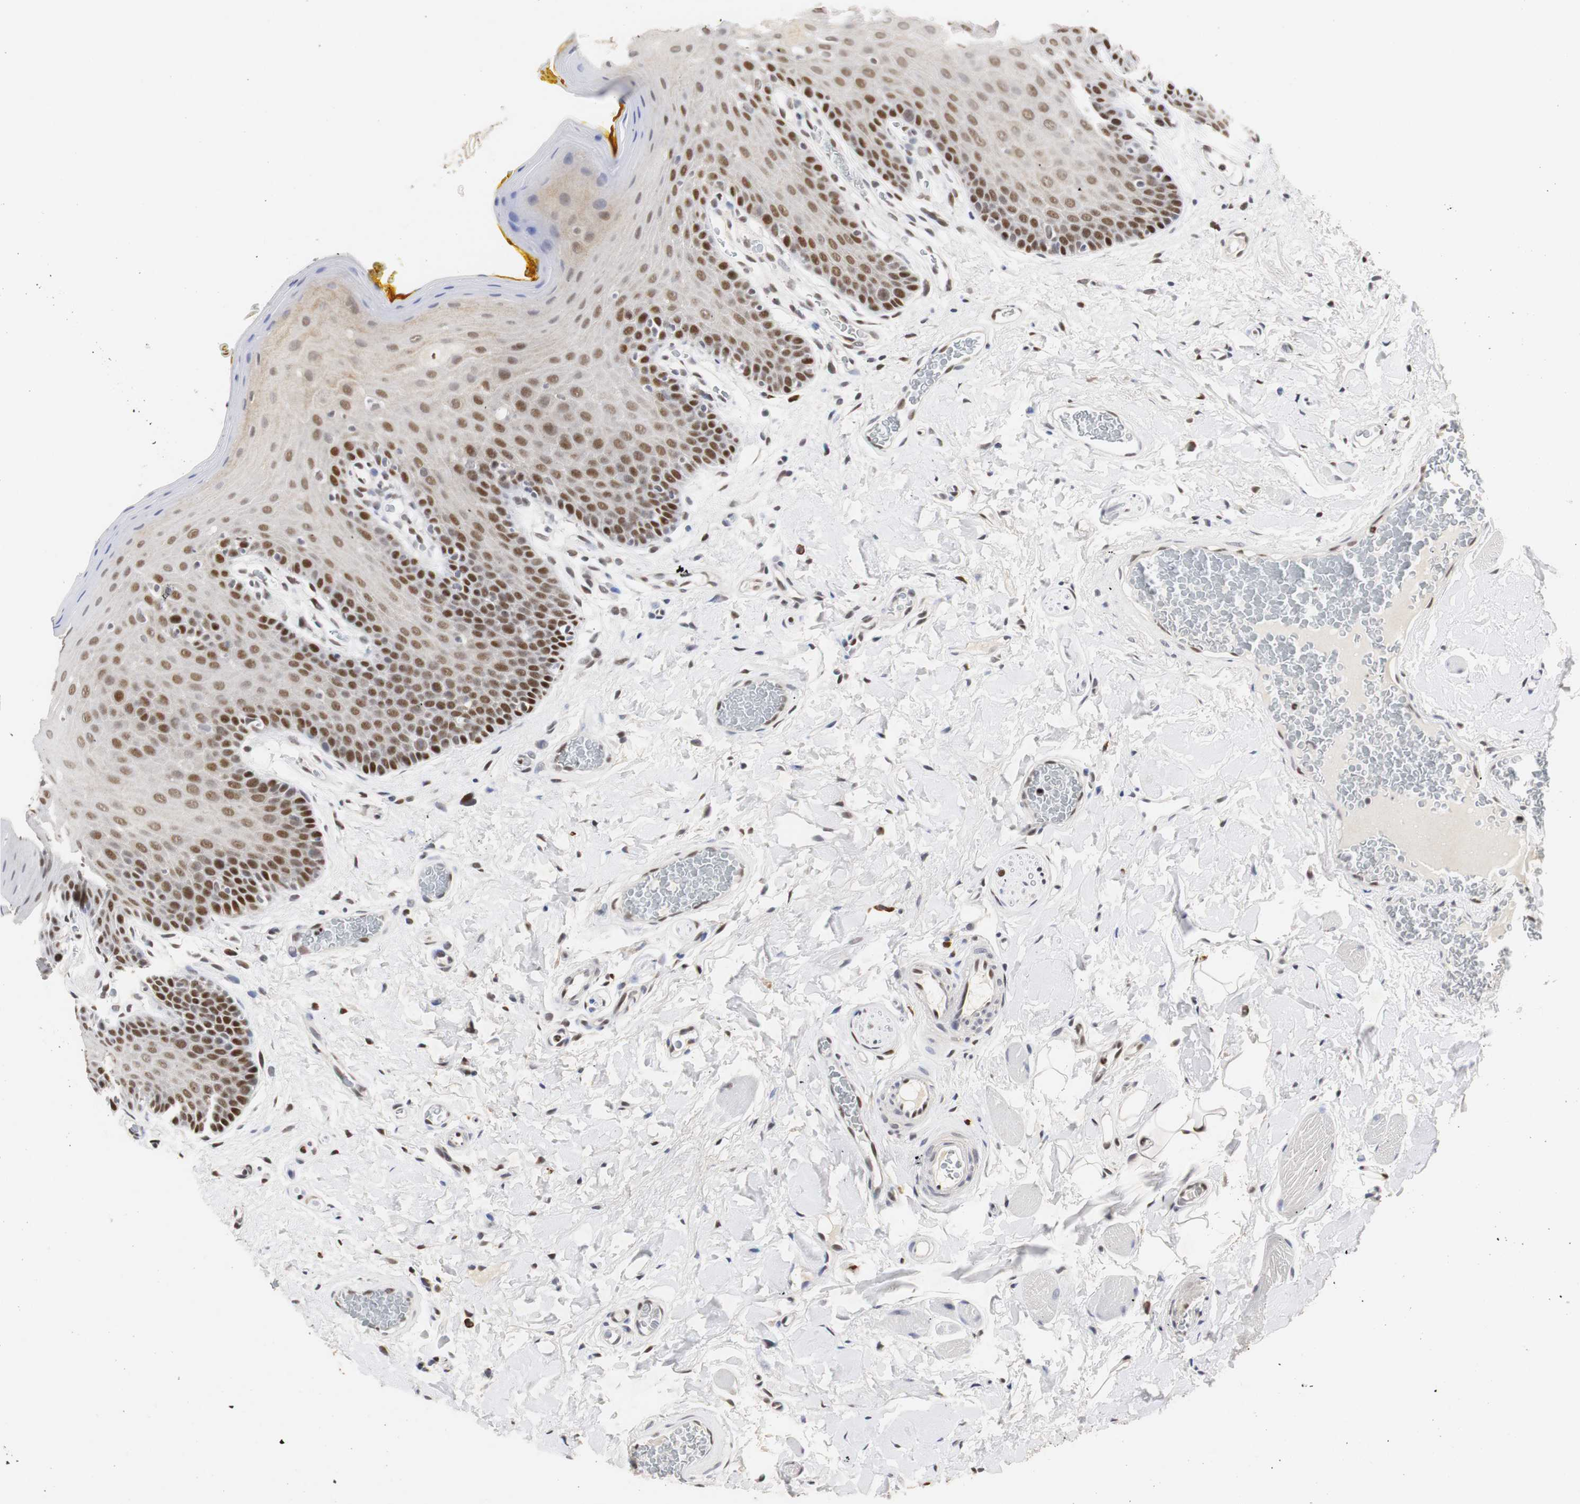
{"staining": {"intensity": "strong", "quantity": ">75%", "location": "nuclear"}, "tissue": "oral mucosa", "cell_type": "Squamous epithelial cells", "image_type": "normal", "snomed": [{"axis": "morphology", "description": "Normal tissue, NOS"}, {"axis": "topography", "description": "Oral tissue"}], "caption": "The micrograph displays a brown stain indicating the presence of a protein in the nuclear of squamous epithelial cells in oral mucosa. (Brightfield microscopy of DAB IHC at high magnification).", "gene": "ZFC3H1", "patient": {"sex": "male", "age": 54}}